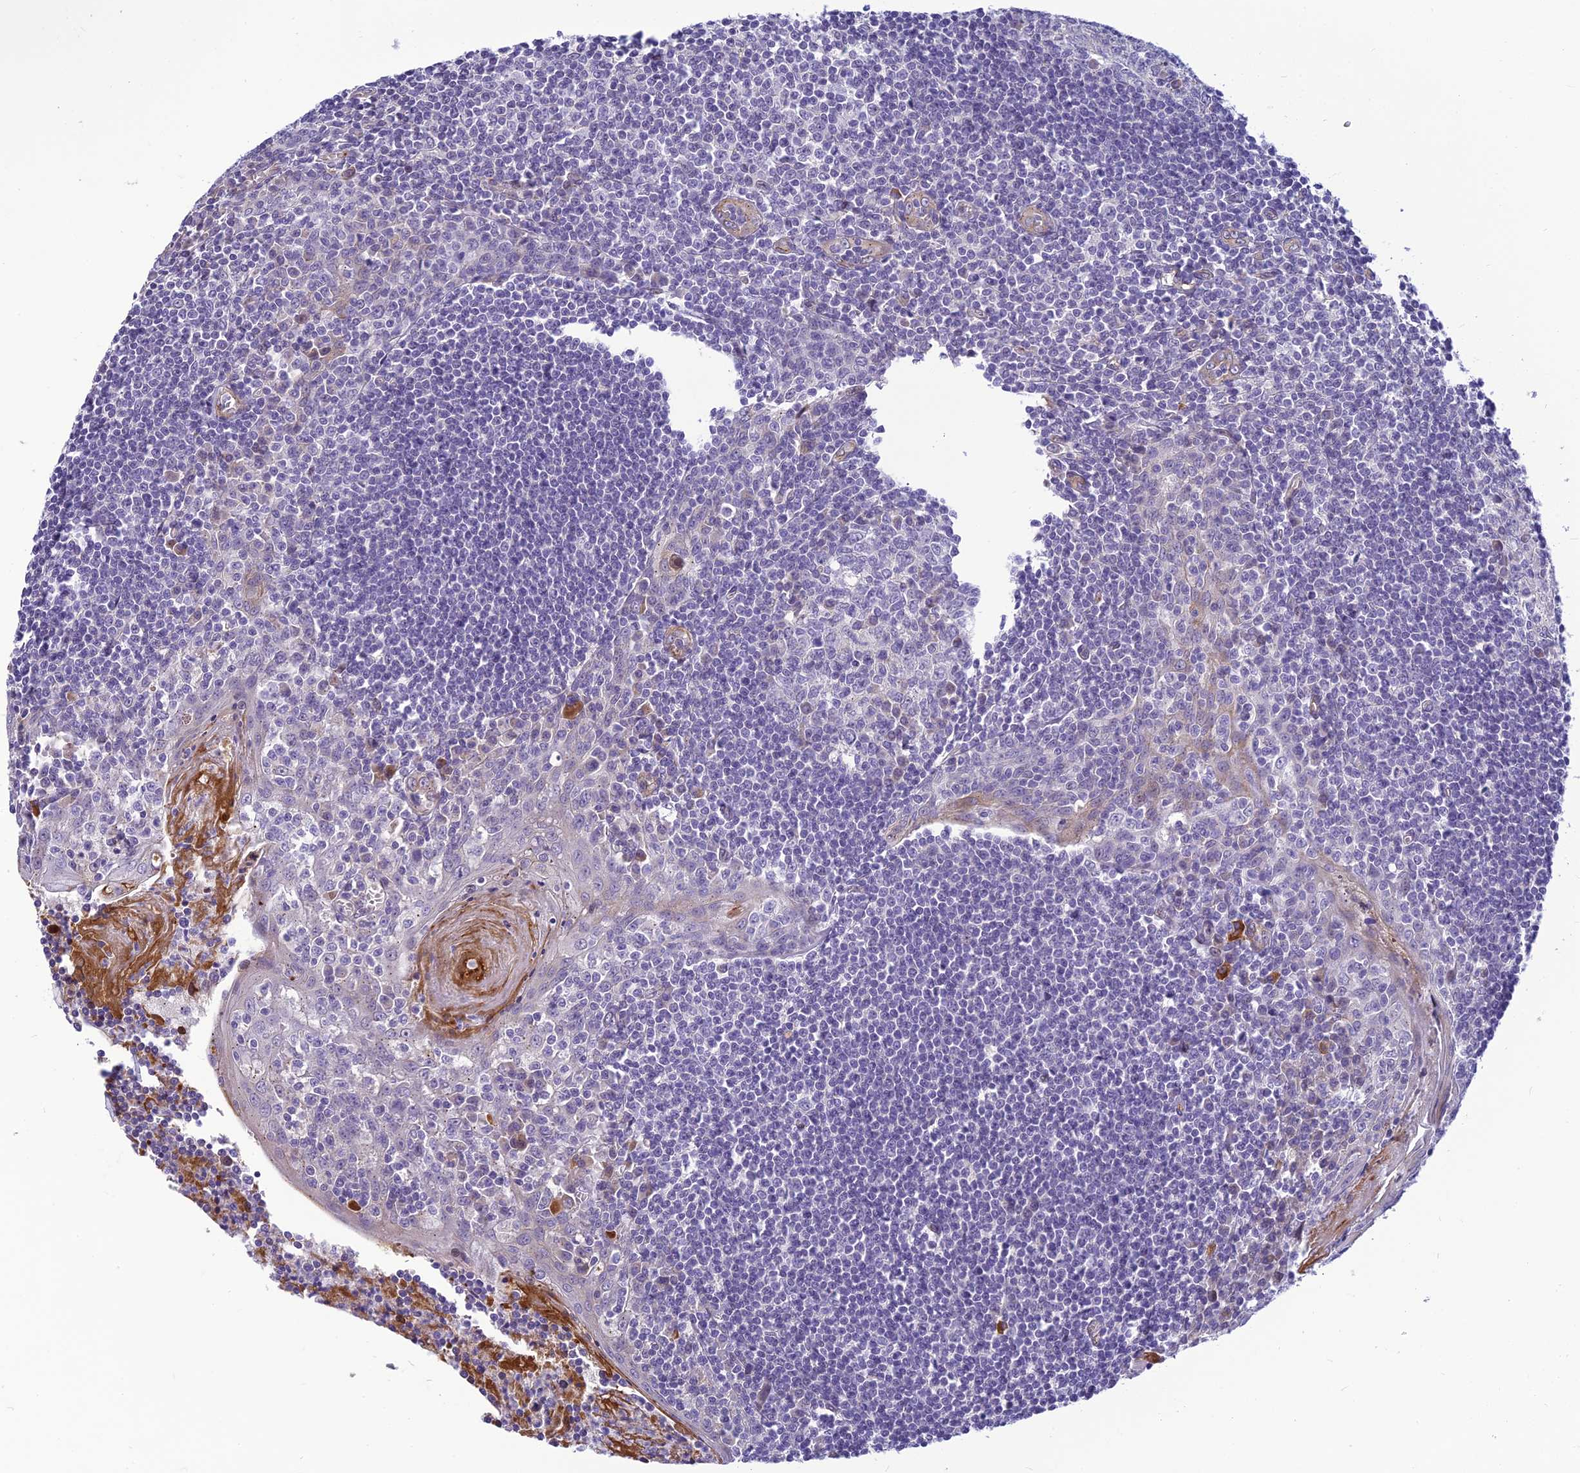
{"staining": {"intensity": "negative", "quantity": "none", "location": "none"}, "tissue": "tonsil", "cell_type": "Germinal center cells", "image_type": "normal", "snomed": [{"axis": "morphology", "description": "Normal tissue, NOS"}, {"axis": "topography", "description": "Tonsil"}], "caption": "Immunohistochemical staining of unremarkable human tonsil exhibits no significant positivity in germinal center cells.", "gene": "CLEC11A", "patient": {"sex": "male", "age": 27}}